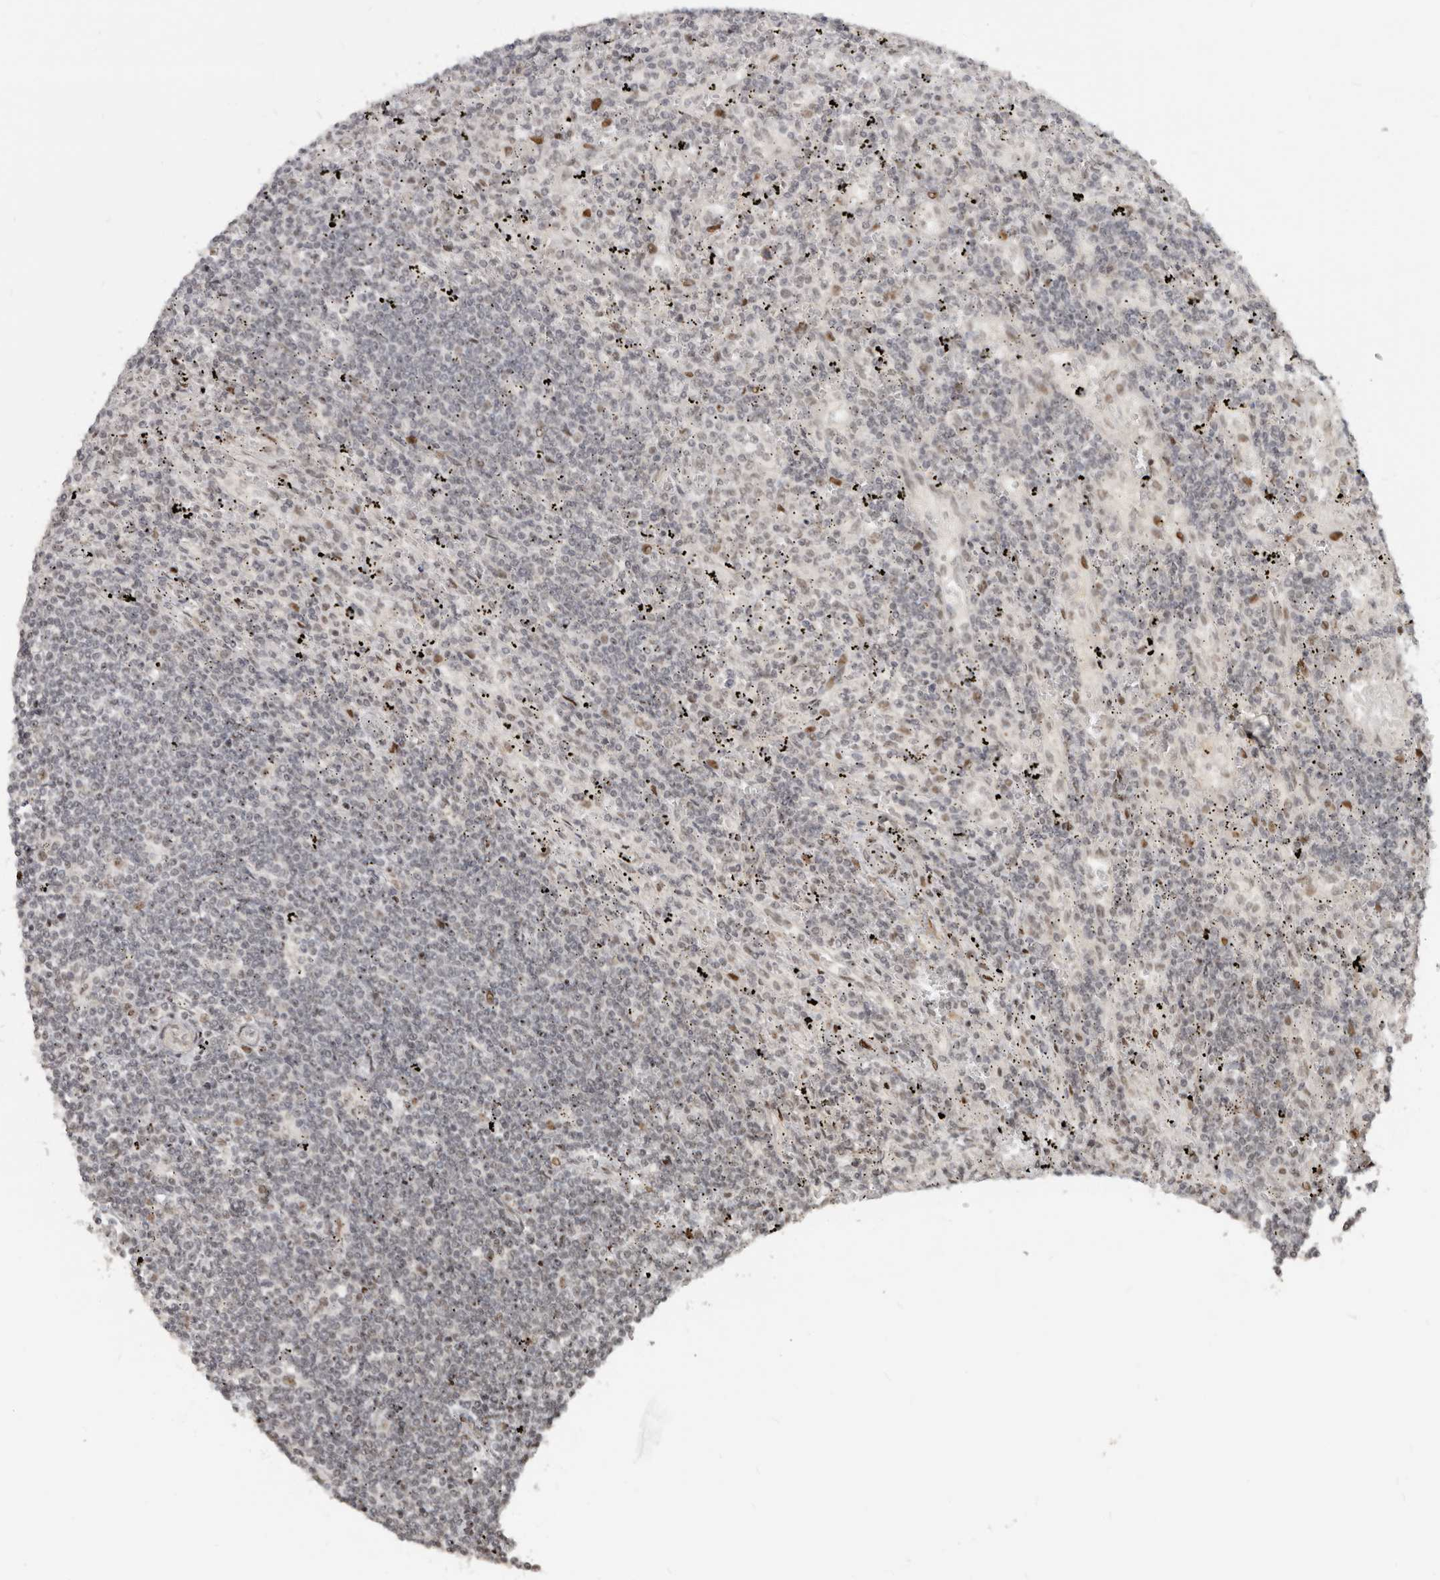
{"staining": {"intensity": "negative", "quantity": "none", "location": "none"}, "tissue": "lymphoma", "cell_type": "Tumor cells", "image_type": "cancer", "snomed": [{"axis": "morphology", "description": "Malignant lymphoma, non-Hodgkin's type, Low grade"}, {"axis": "topography", "description": "Spleen"}], "caption": "Protein analysis of malignant lymphoma, non-Hodgkin's type (low-grade) exhibits no significant positivity in tumor cells.", "gene": "GPBP1L1", "patient": {"sex": "male", "age": 76}}